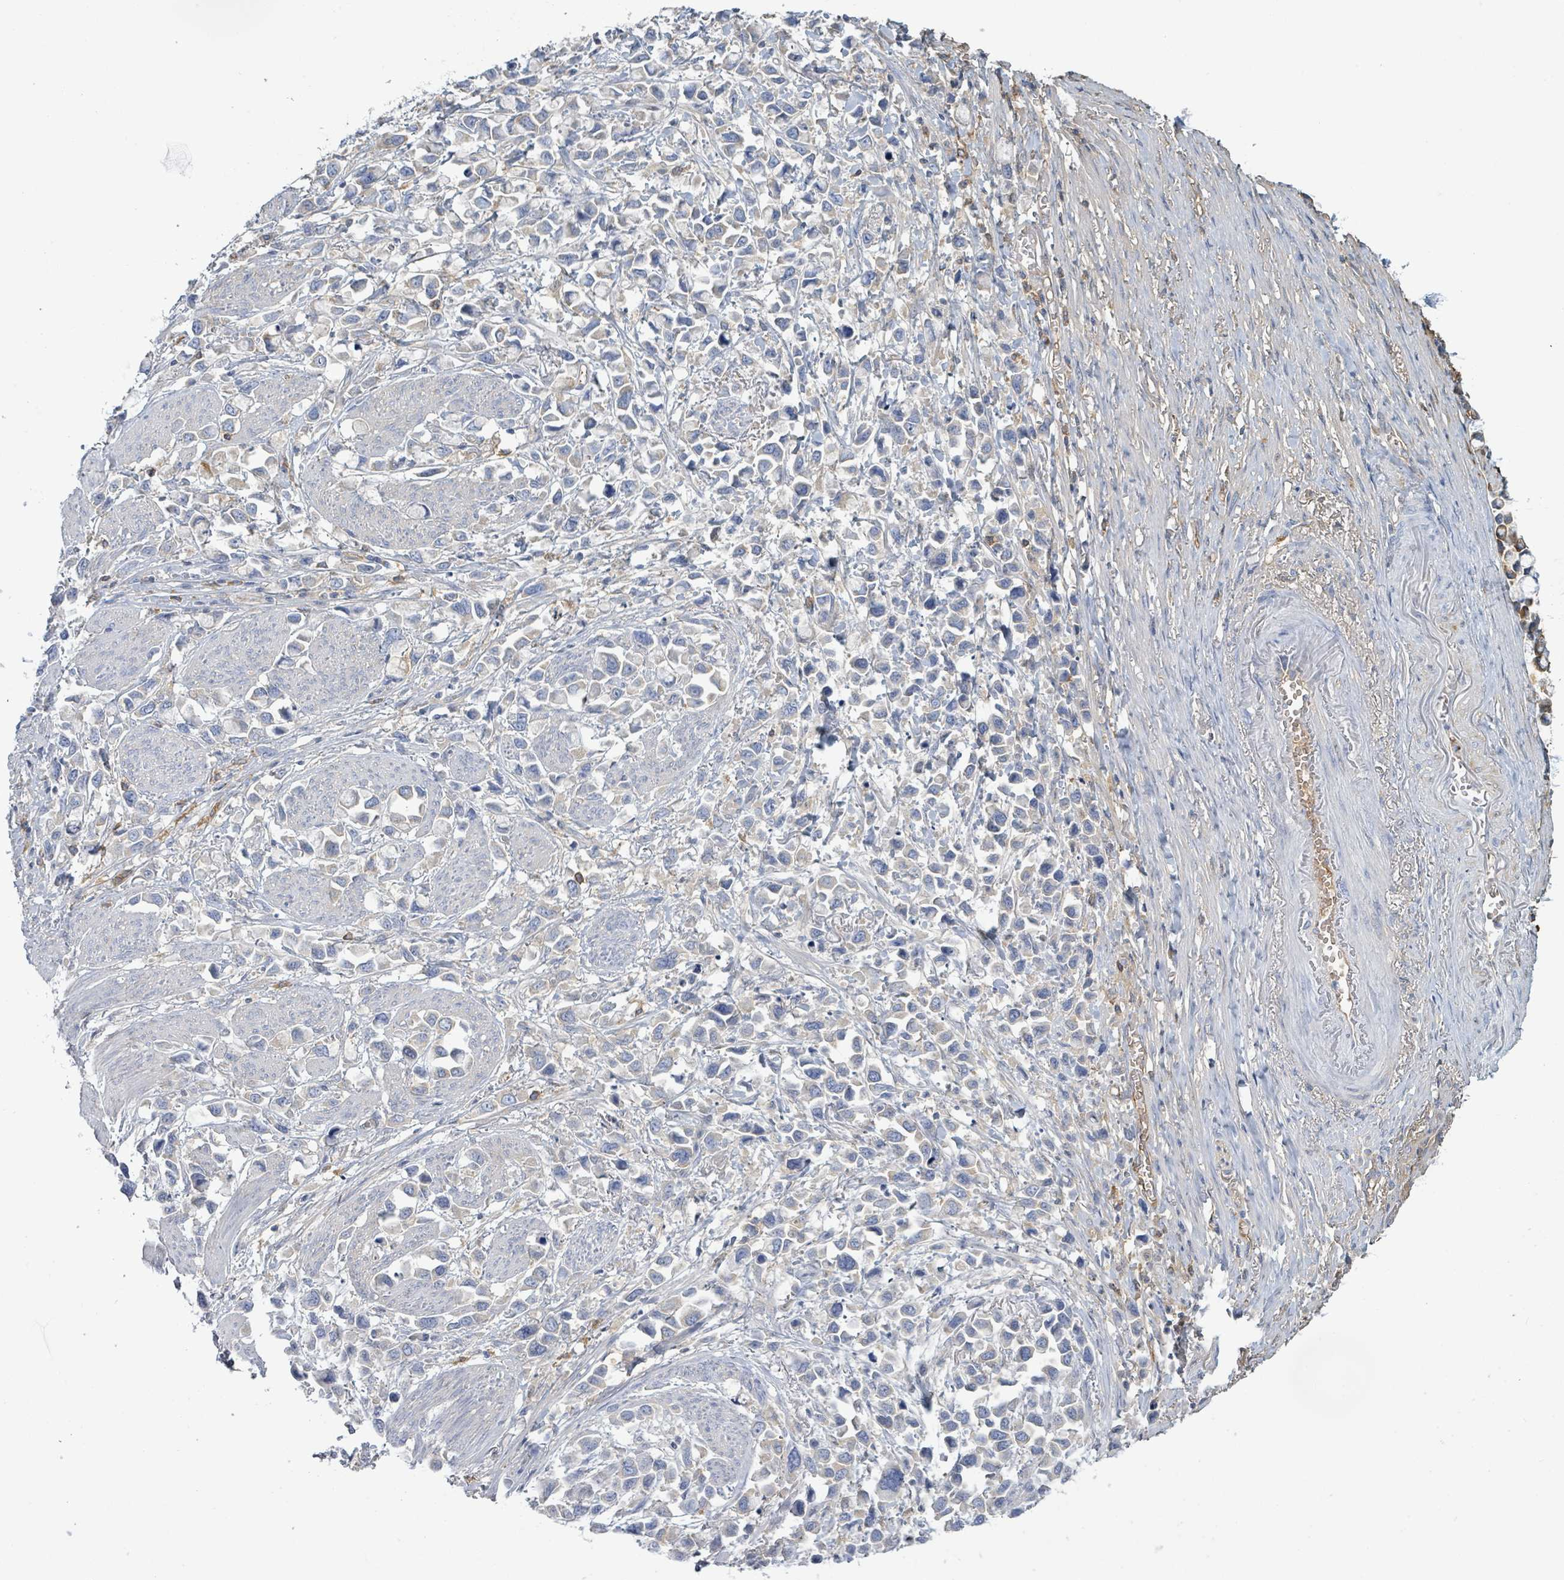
{"staining": {"intensity": "negative", "quantity": "none", "location": "none"}, "tissue": "stomach cancer", "cell_type": "Tumor cells", "image_type": "cancer", "snomed": [{"axis": "morphology", "description": "Adenocarcinoma, NOS"}, {"axis": "topography", "description": "Stomach"}], "caption": "This is an immunohistochemistry (IHC) image of human adenocarcinoma (stomach). There is no expression in tumor cells.", "gene": "PGA3", "patient": {"sex": "female", "age": 81}}